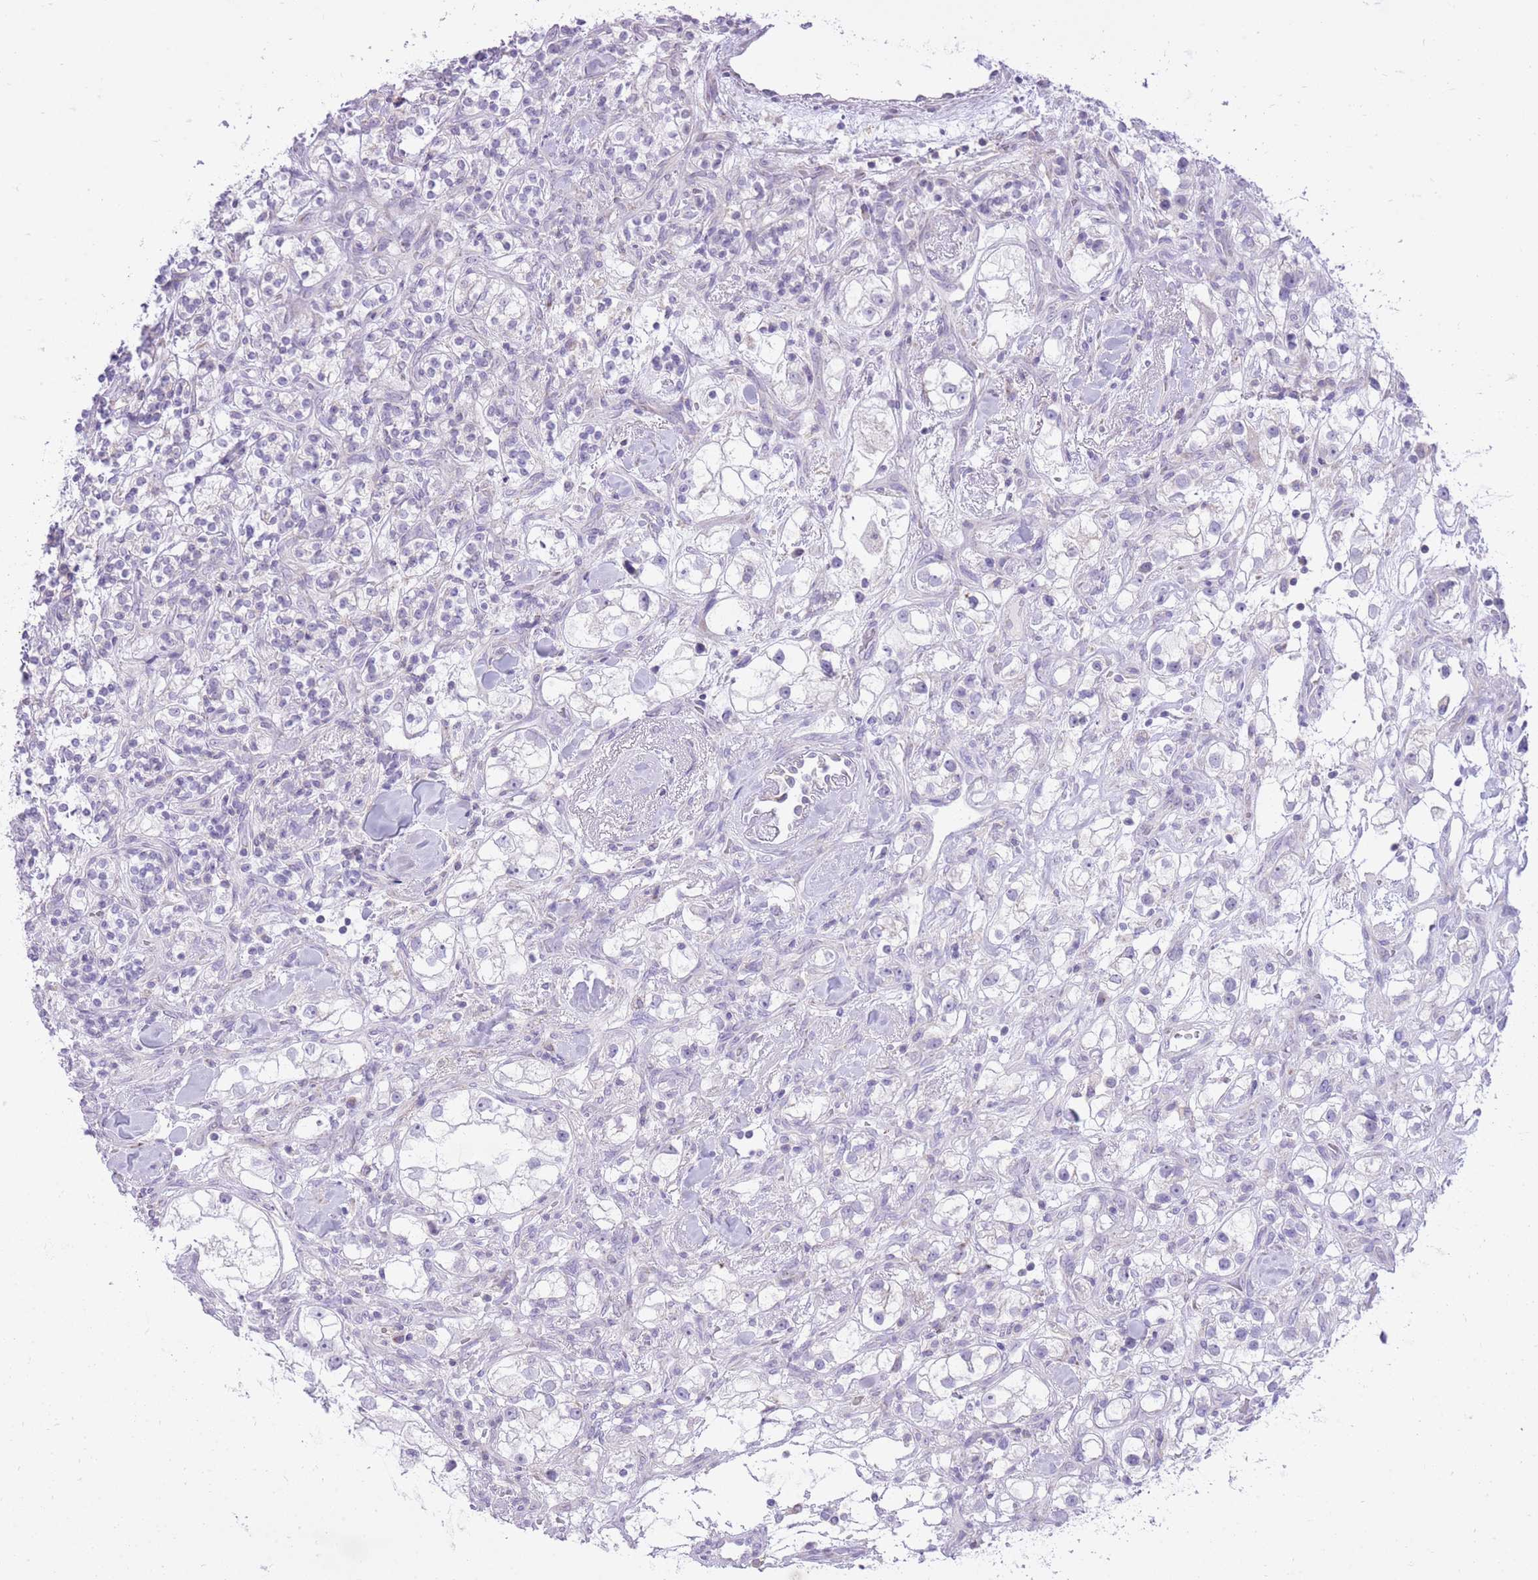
{"staining": {"intensity": "negative", "quantity": "none", "location": "none"}, "tissue": "renal cancer", "cell_type": "Tumor cells", "image_type": "cancer", "snomed": [{"axis": "morphology", "description": "Adenocarcinoma, NOS"}, {"axis": "topography", "description": "Kidney"}], "caption": "An immunohistochemistry (IHC) image of renal cancer (adenocarcinoma) is shown. There is no staining in tumor cells of renal cancer (adenocarcinoma).", "gene": "DENND2D", "patient": {"sex": "male", "age": 77}}